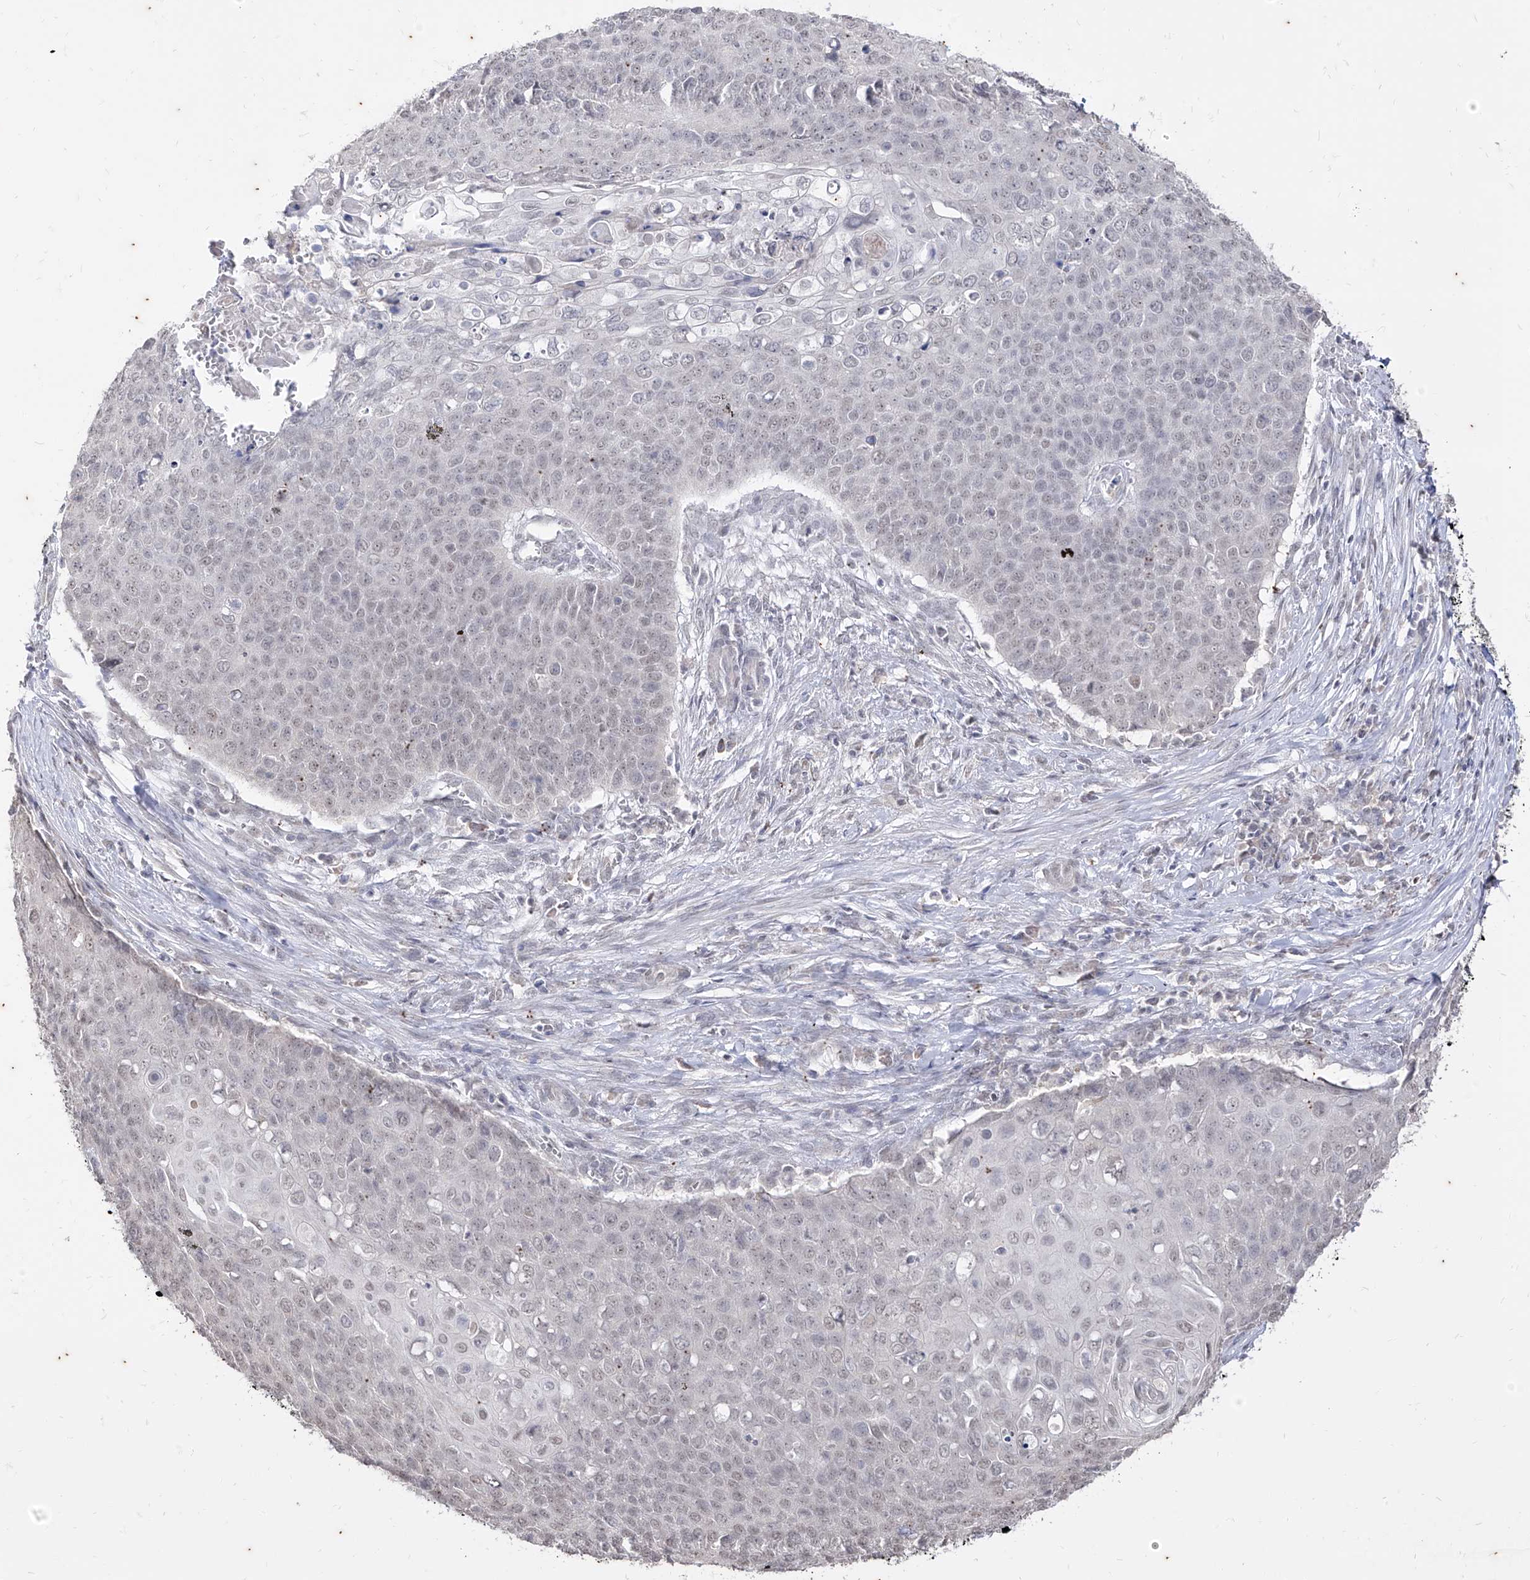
{"staining": {"intensity": "negative", "quantity": "none", "location": "none"}, "tissue": "cervical cancer", "cell_type": "Tumor cells", "image_type": "cancer", "snomed": [{"axis": "morphology", "description": "Squamous cell carcinoma, NOS"}, {"axis": "topography", "description": "Cervix"}], "caption": "Cervical cancer (squamous cell carcinoma) stained for a protein using IHC reveals no expression tumor cells.", "gene": "PHF20L1", "patient": {"sex": "female", "age": 39}}